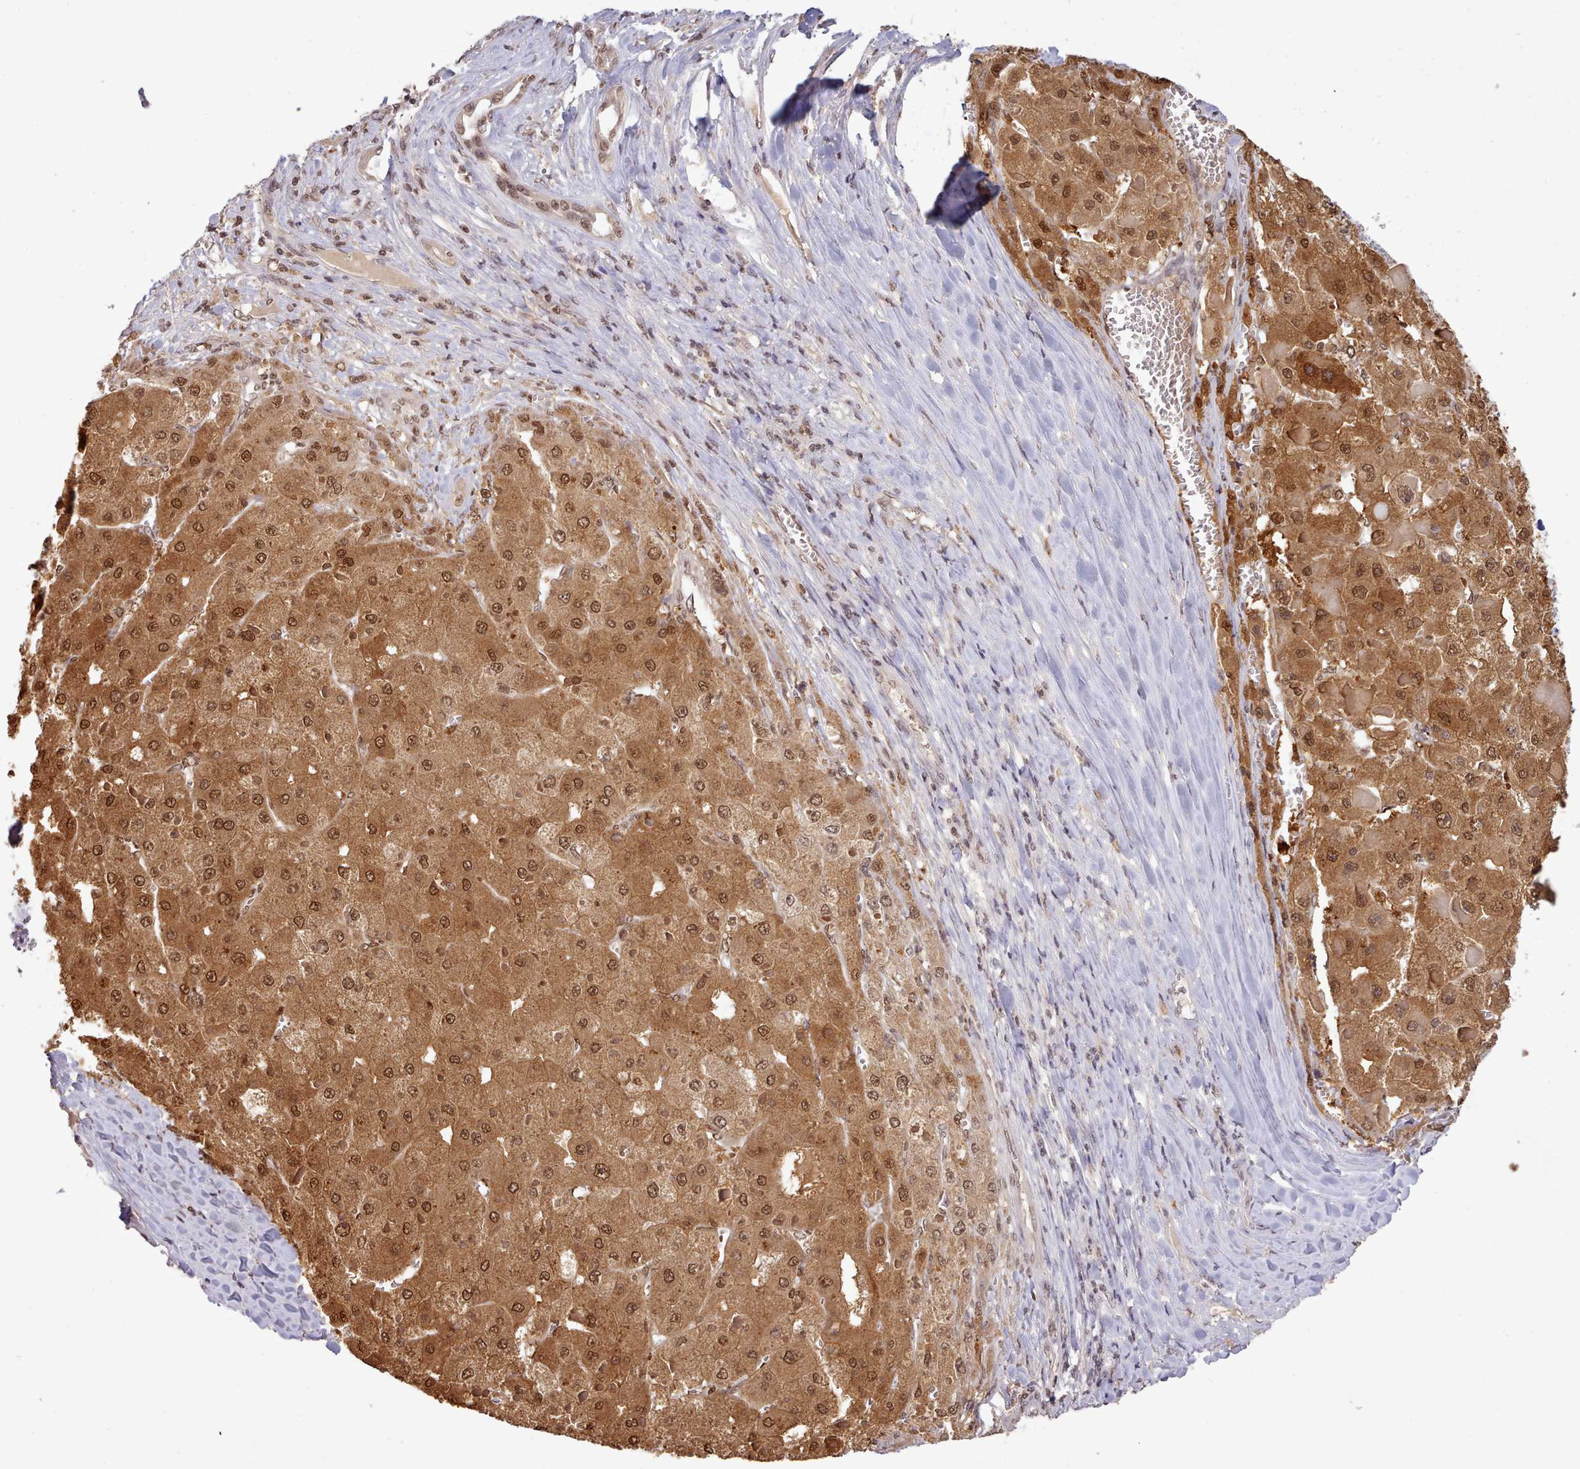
{"staining": {"intensity": "strong", "quantity": ">75%", "location": "cytoplasmic/membranous,nuclear"}, "tissue": "liver cancer", "cell_type": "Tumor cells", "image_type": "cancer", "snomed": [{"axis": "morphology", "description": "Carcinoma, Hepatocellular, NOS"}, {"axis": "topography", "description": "Liver"}], "caption": "Protein staining of liver cancer (hepatocellular carcinoma) tissue demonstrates strong cytoplasmic/membranous and nuclear positivity in approximately >75% of tumor cells.", "gene": "ARL17A", "patient": {"sex": "female", "age": 73}}